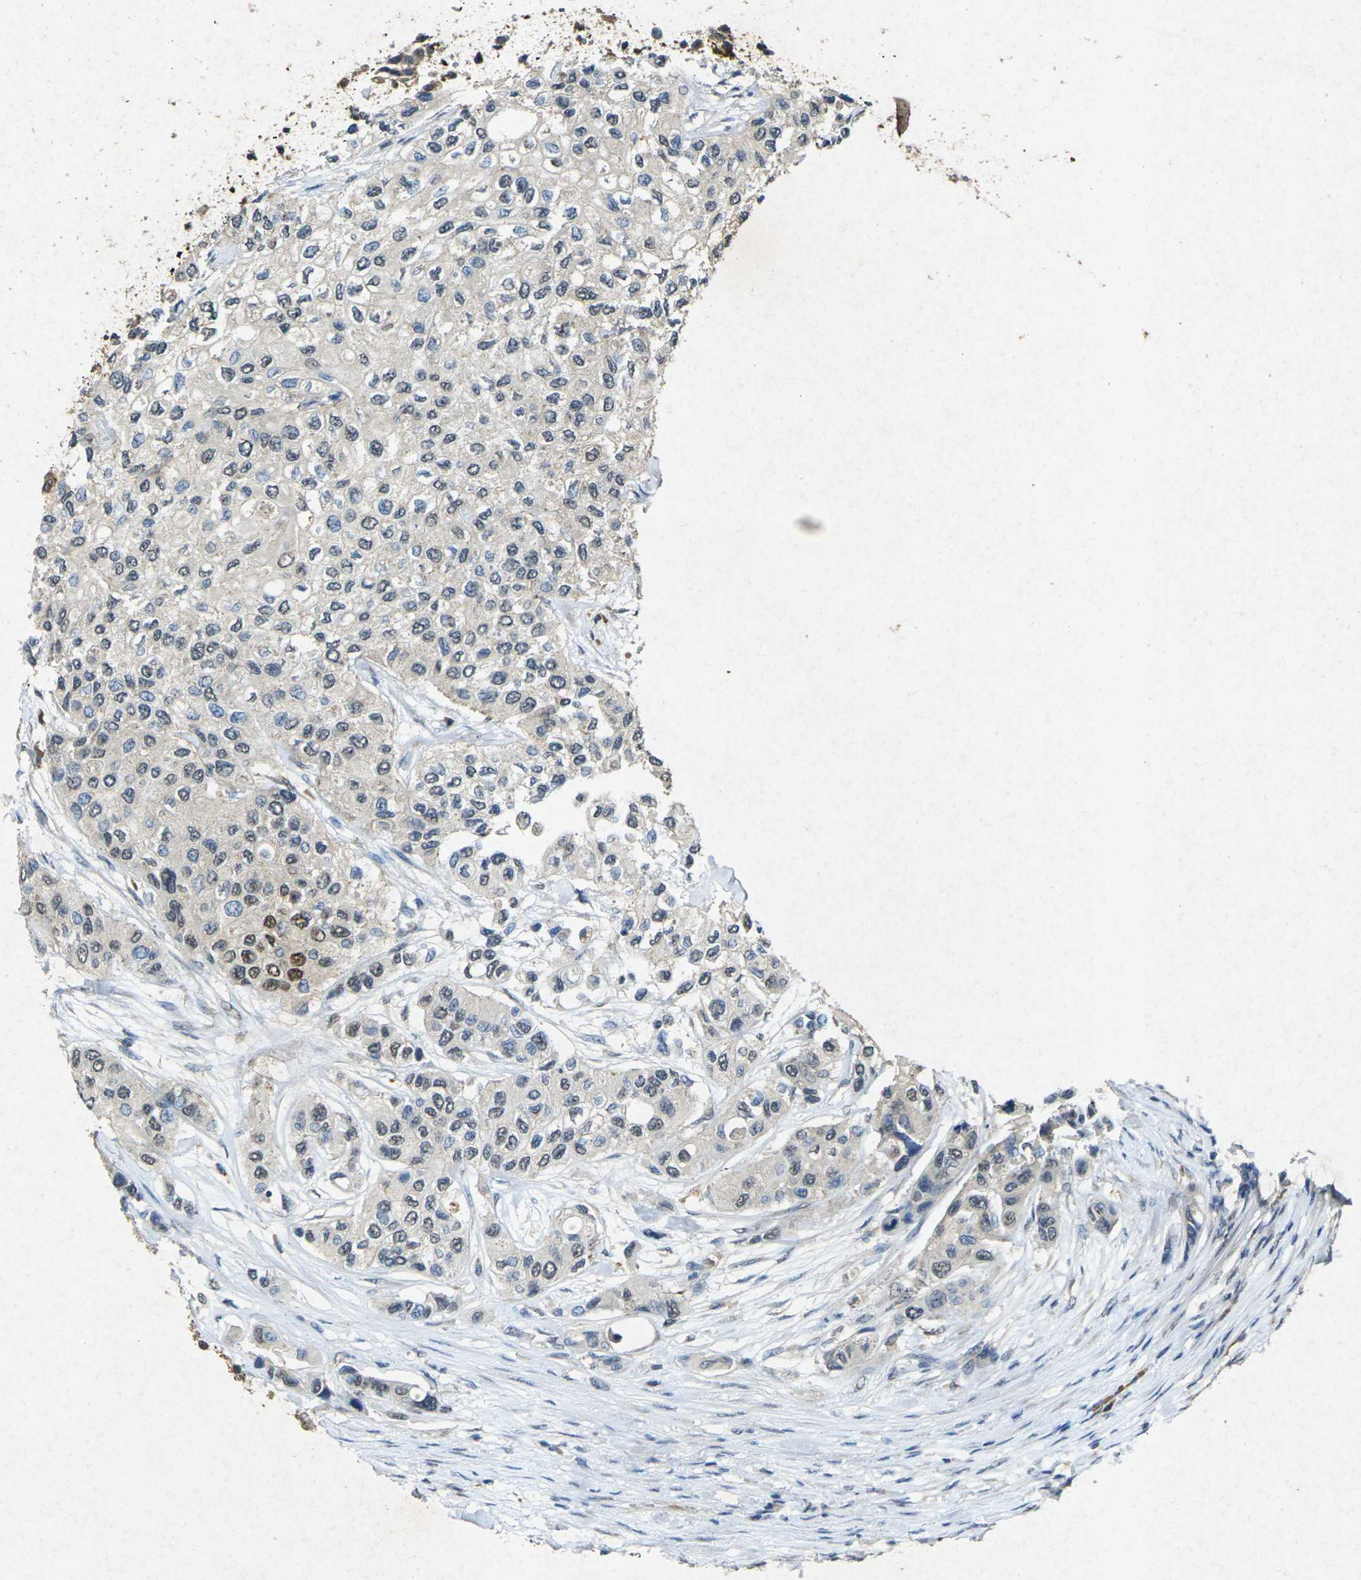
{"staining": {"intensity": "strong", "quantity": "<25%", "location": "nuclear"}, "tissue": "urothelial cancer", "cell_type": "Tumor cells", "image_type": "cancer", "snomed": [{"axis": "morphology", "description": "Urothelial carcinoma, High grade"}, {"axis": "topography", "description": "Urinary bladder"}], "caption": "An immunohistochemistry (IHC) micrograph of tumor tissue is shown. Protein staining in brown labels strong nuclear positivity in high-grade urothelial carcinoma within tumor cells.", "gene": "RGMA", "patient": {"sex": "female", "age": 56}}